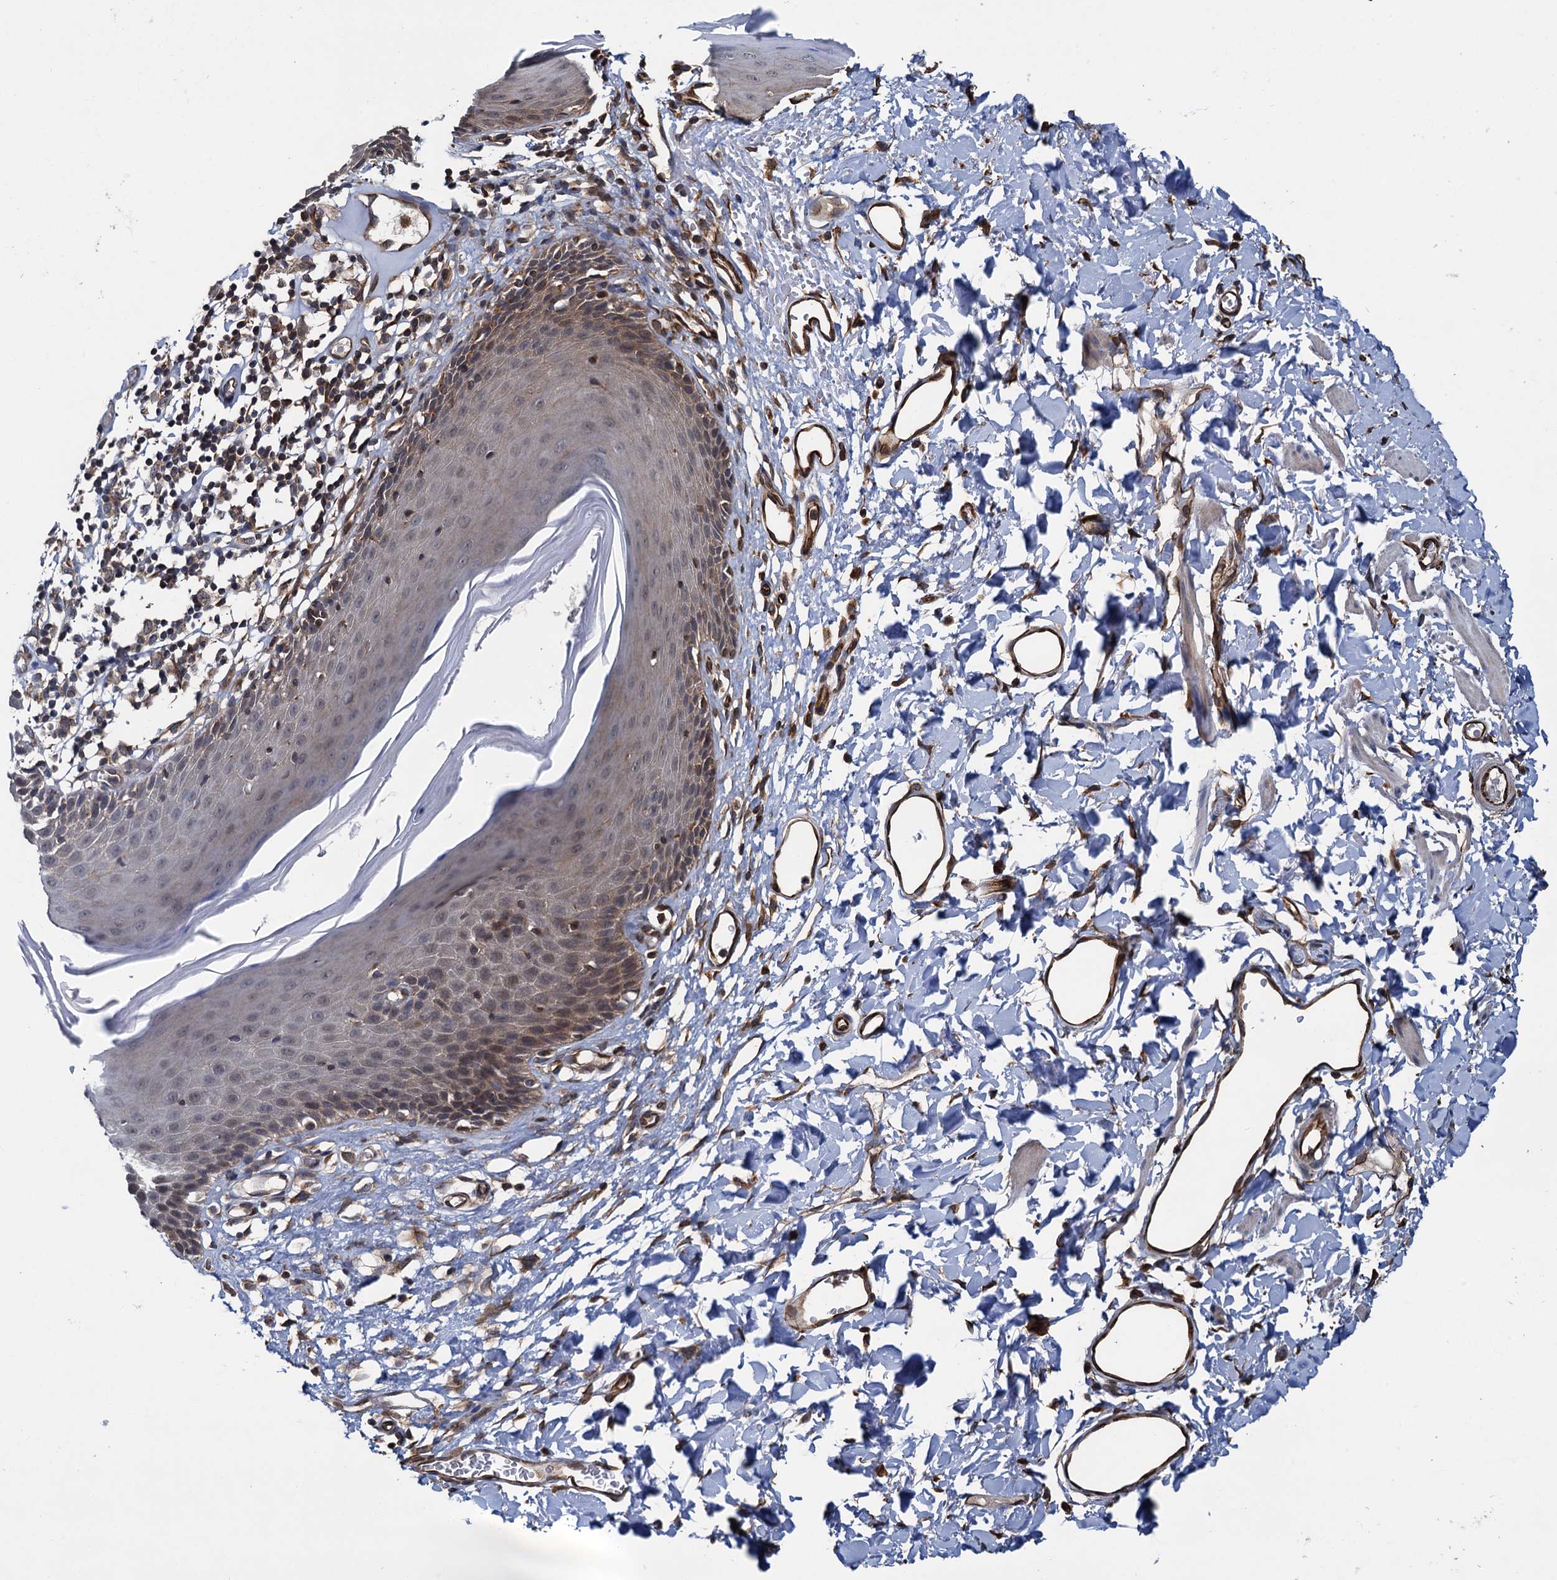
{"staining": {"intensity": "moderate", "quantity": "25%-75%", "location": "cytoplasmic/membranous"}, "tissue": "skin", "cell_type": "Epidermal cells", "image_type": "normal", "snomed": [{"axis": "morphology", "description": "Normal tissue, NOS"}, {"axis": "topography", "description": "Vulva"}], "caption": "Immunohistochemical staining of normal skin exhibits 25%-75% levels of moderate cytoplasmic/membranous protein staining in about 25%-75% of epidermal cells.", "gene": "ZFYVE19", "patient": {"sex": "female", "age": 68}}